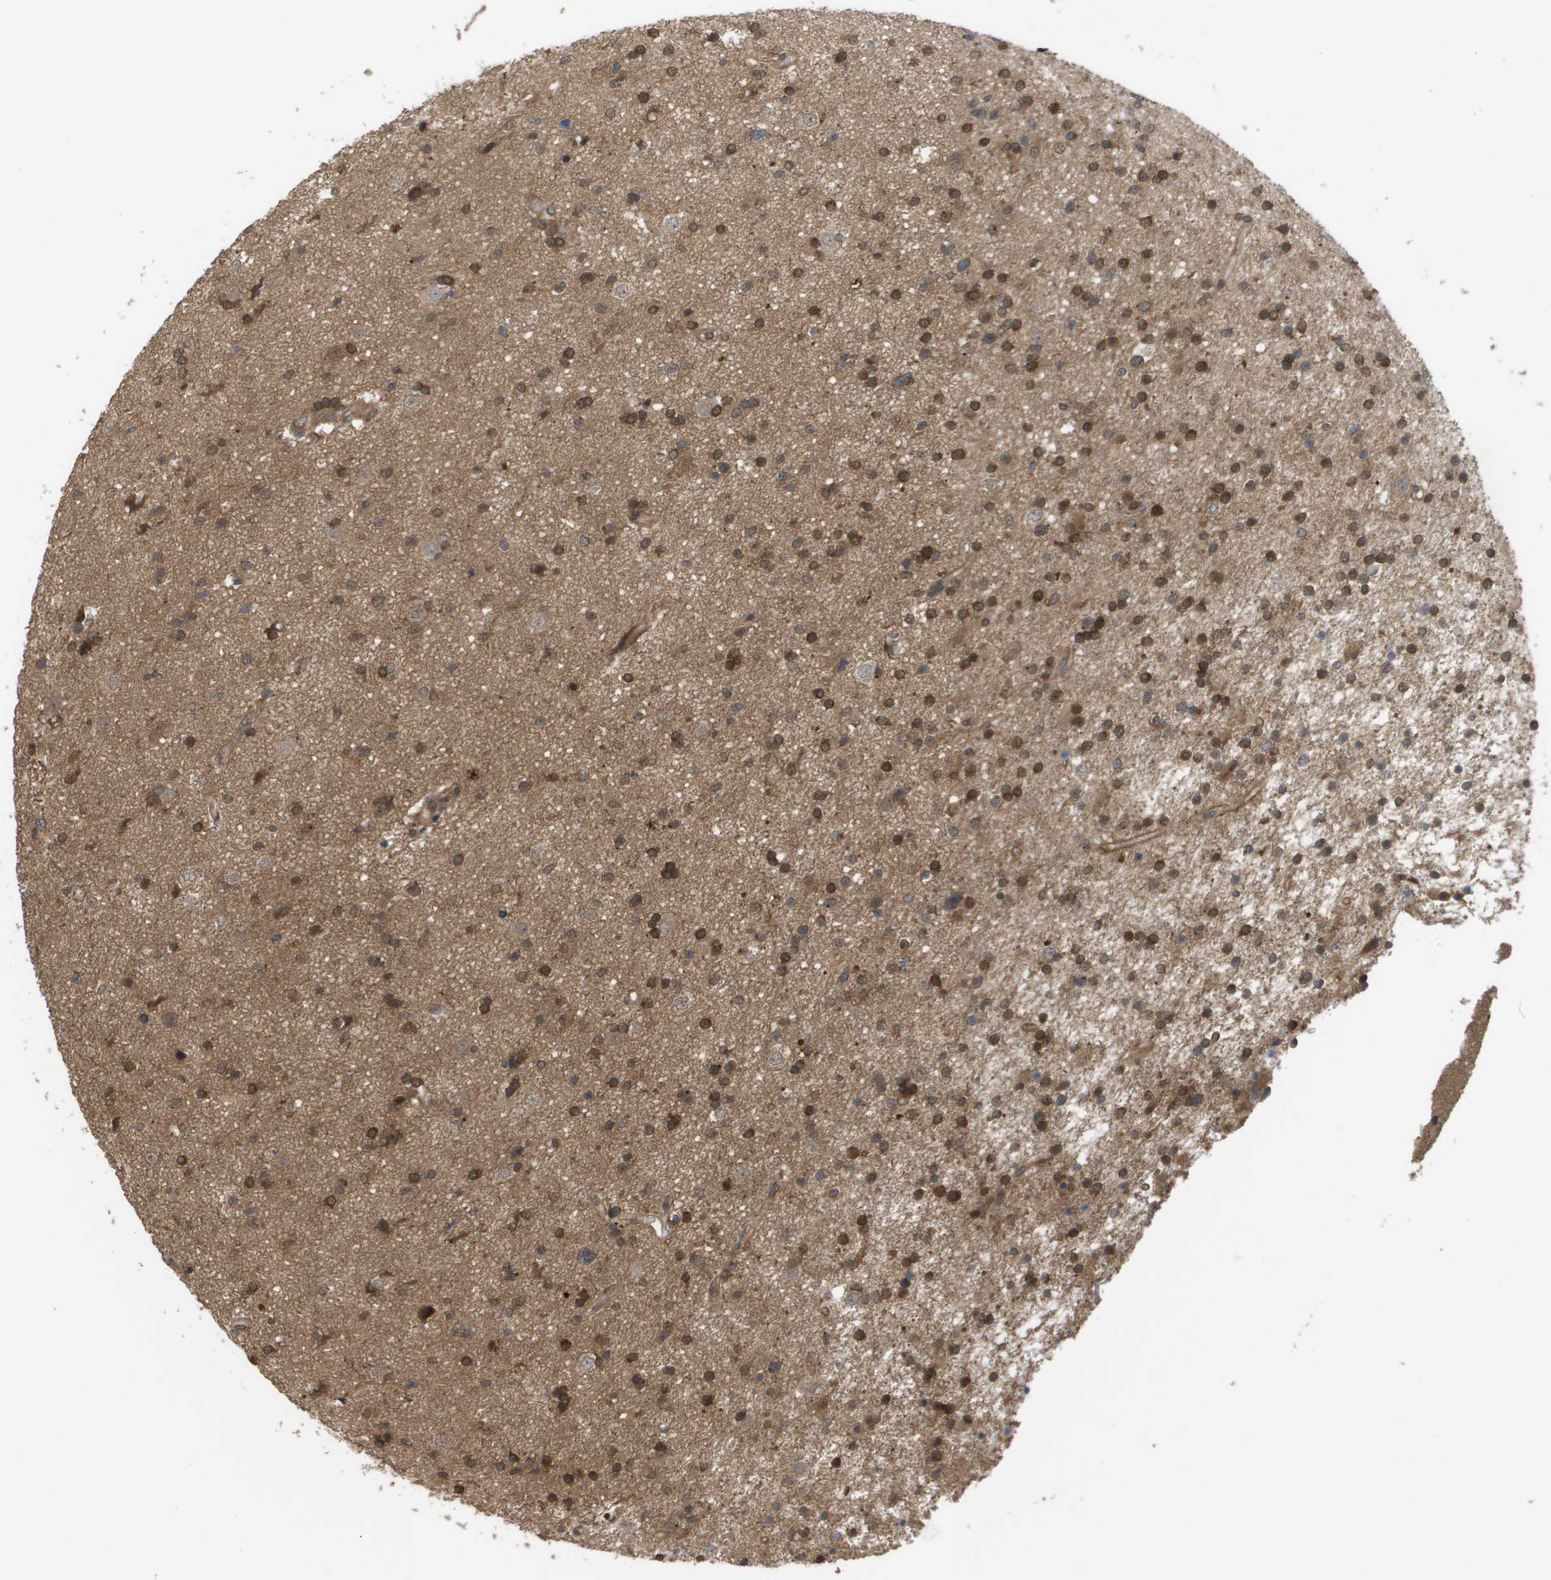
{"staining": {"intensity": "moderate", "quantity": ">75%", "location": "cytoplasmic/membranous,nuclear"}, "tissue": "glioma", "cell_type": "Tumor cells", "image_type": "cancer", "snomed": [{"axis": "morphology", "description": "Glioma, malignant, High grade"}, {"axis": "topography", "description": "Brain"}], "caption": "About >75% of tumor cells in human malignant glioma (high-grade) display moderate cytoplasmic/membranous and nuclear protein positivity as visualized by brown immunohistochemical staining.", "gene": "CTPS2", "patient": {"sex": "male", "age": 33}}